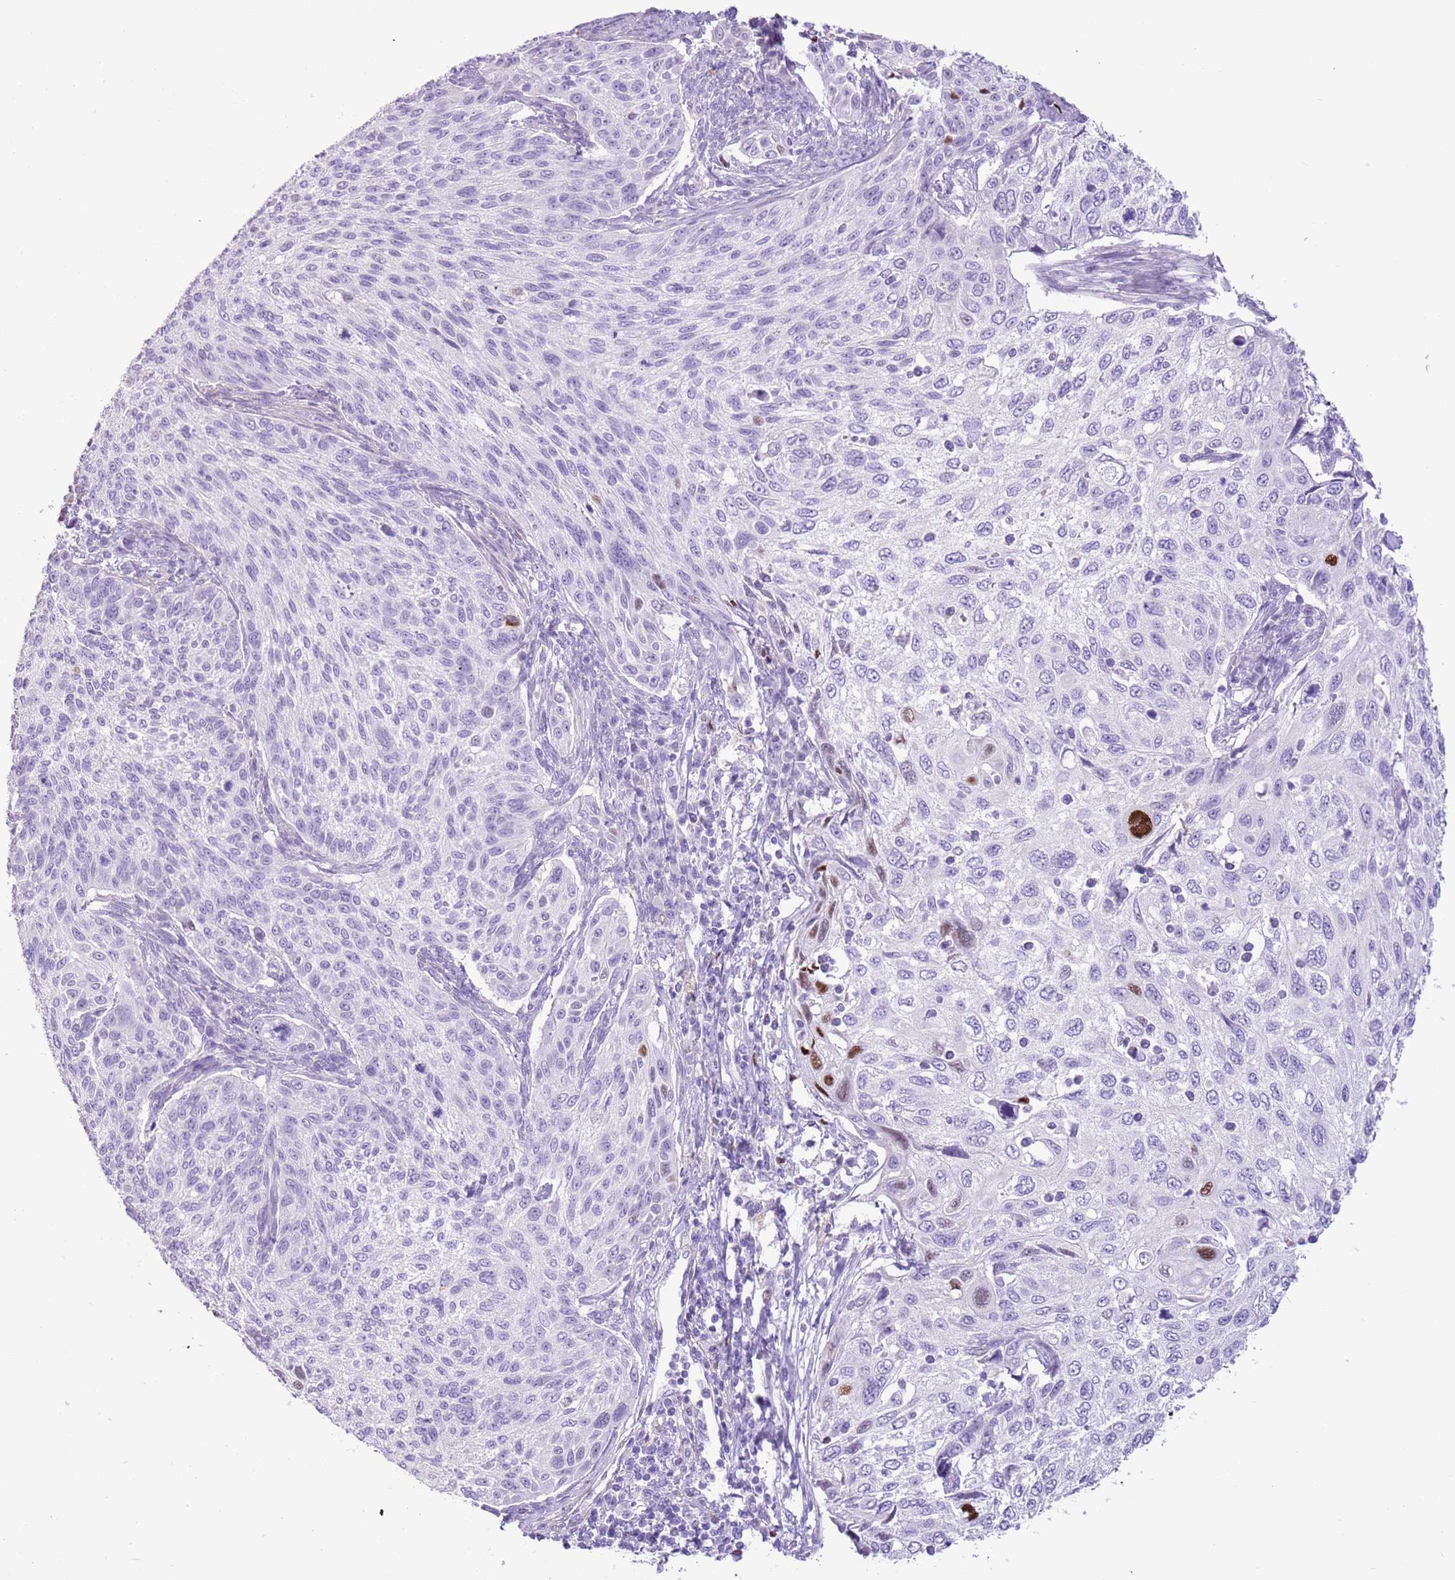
{"staining": {"intensity": "negative", "quantity": "none", "location": "none"}, "tissue": "cervical cancer", "cell_type": "Tumor cells", "image_type": "cancer", "snomed": [{"axis": "morphology", "description": "Squamous cell carcinoma, NOS"}, {"axis": "topography", "description": "Cervix"}], "caption": "DAB (3,3'-diaminobenzidine) immunohistochemical staining of human cervical squamous cell carcinoma shows no significant staining in tumor cells.", "gene": "SLC7A14", "patient": {"sex": "female", "age": 70}}